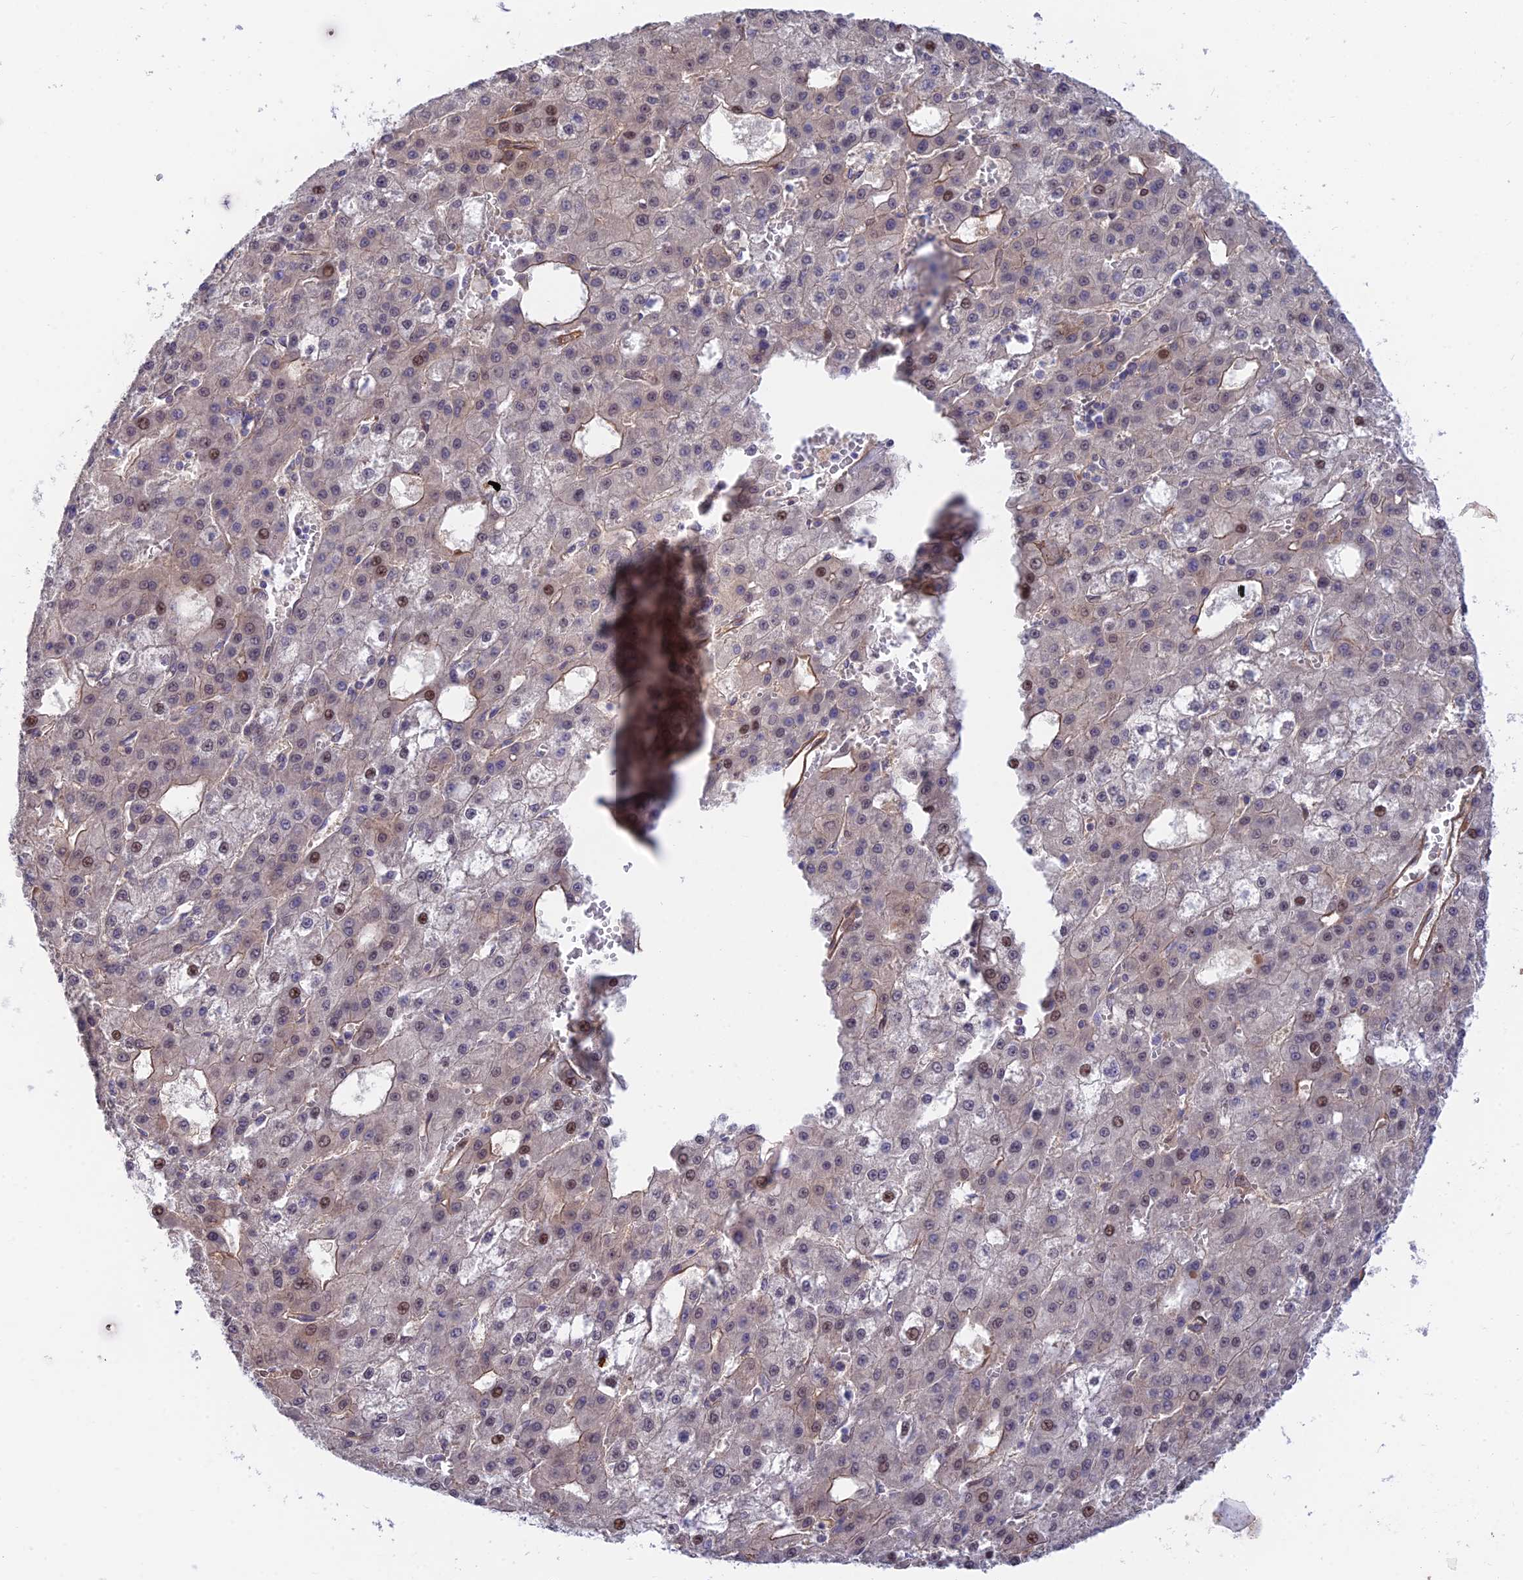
{"staining": {"intensity": "moderate", "quantity": "<25%", "location": "nuclear"}, "tissue": "liver cancer", "cell_type": "Tumor cells", "image_type": "cancer", "snomed": [{"axis": "morphology", "description": "Carcinoma, Hepatocellular, NOS"}, {"axis": "topography", "description": "Liver"}], "caption": "A brown stain highlights moderate nuclear positivity of a protein in human liver hepatocellular carcinoma tumor cells. The protein of interest is shown in brown color, while the nuclei are stained blue.", "gene": "KCNAB1", "patient": {"sex": "male", "age": 47}}